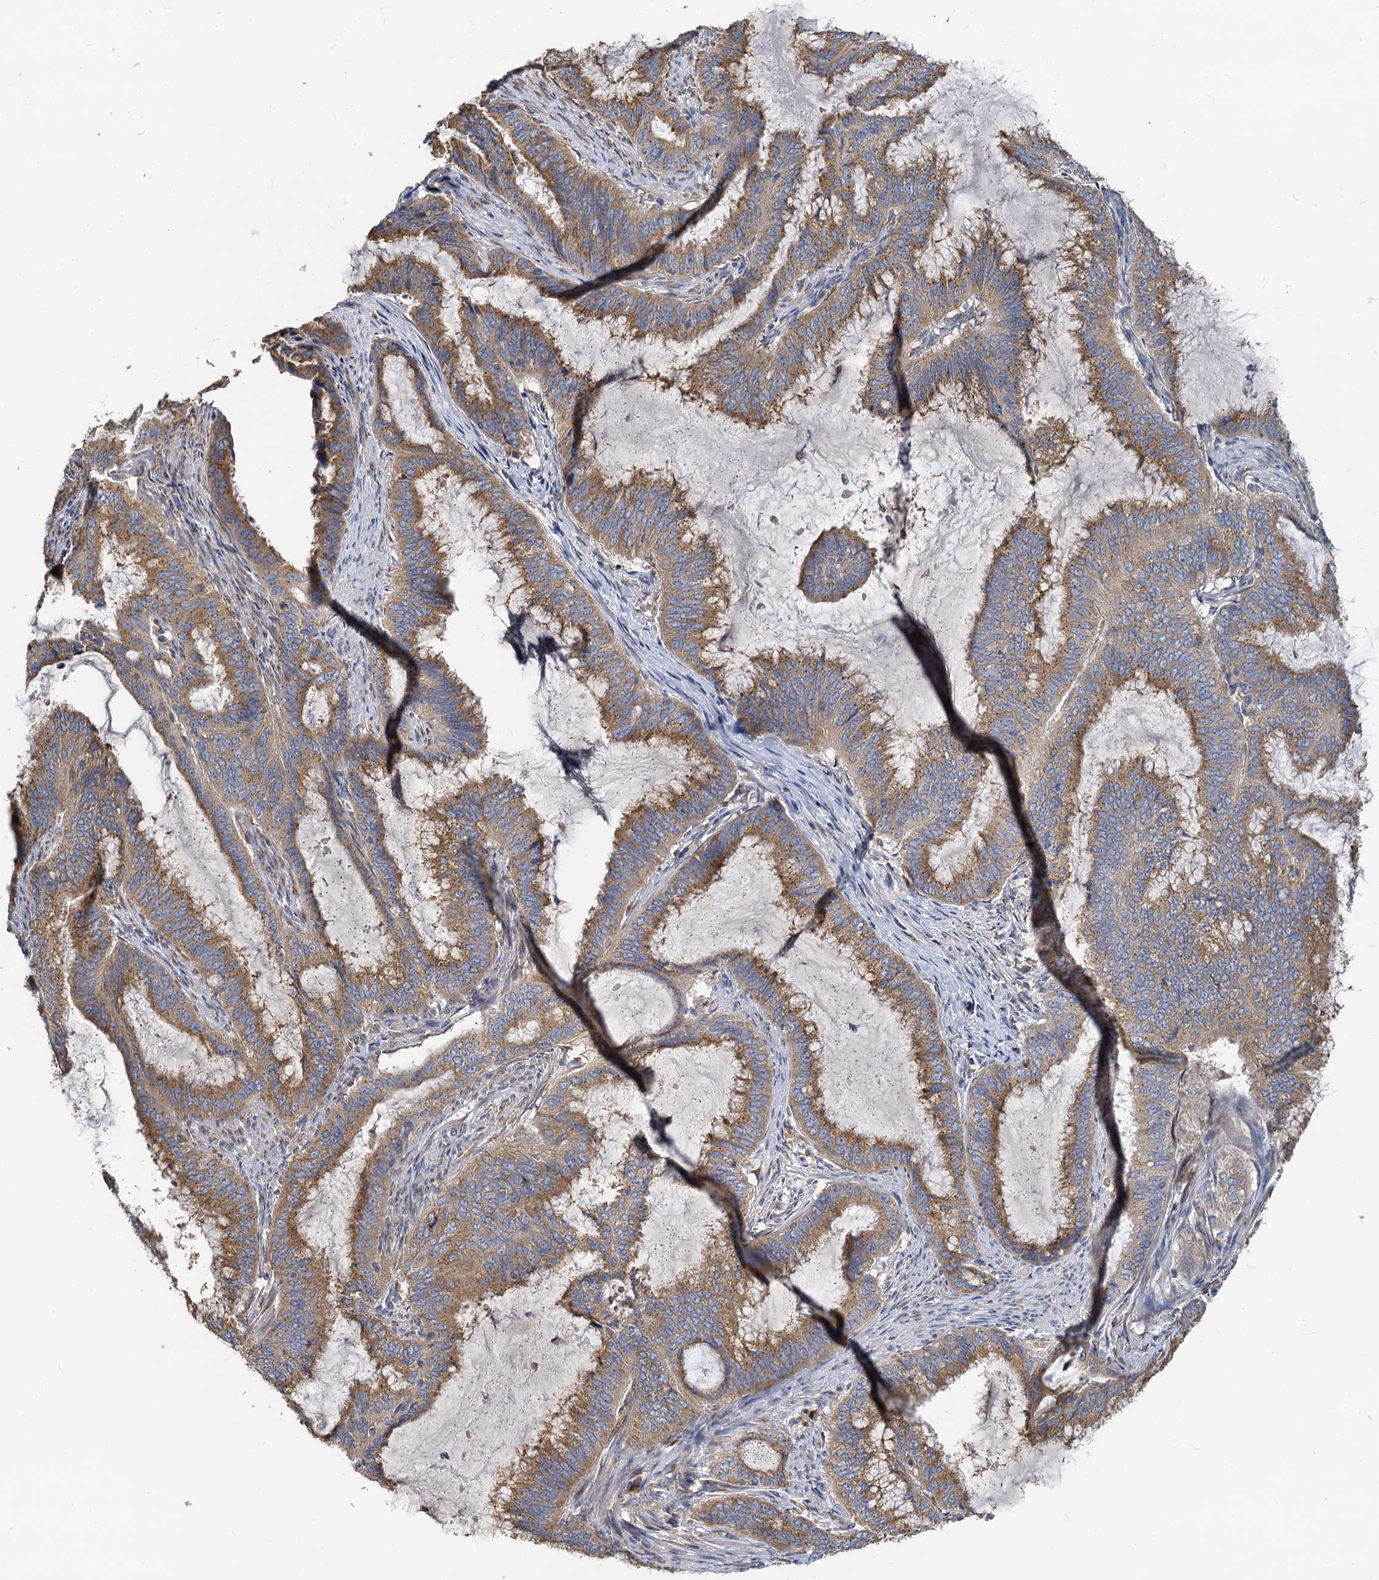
{"staining": {"intensity": "moderate", "quantity": ">75%", "location": "cytoplasmic/membranous"}, "tissue": "endometrial cancer", "cell_type": "Tumor cells", "image_type": "cancer", "snomed": [{"axis": "morphology", "description": "Adenocarcinoma, NOS"}, {"axis": "topography", "description": "Endometrium"}], "caption": "This photomicrograph exhibits IHC staining of human endometrial cancer, with medium moderate cytoplasmic/membranous positivity in approximately >75% of tumor cells.", "gene": "NKAPD1", "patient": {"sex": "female", "age": 51}}